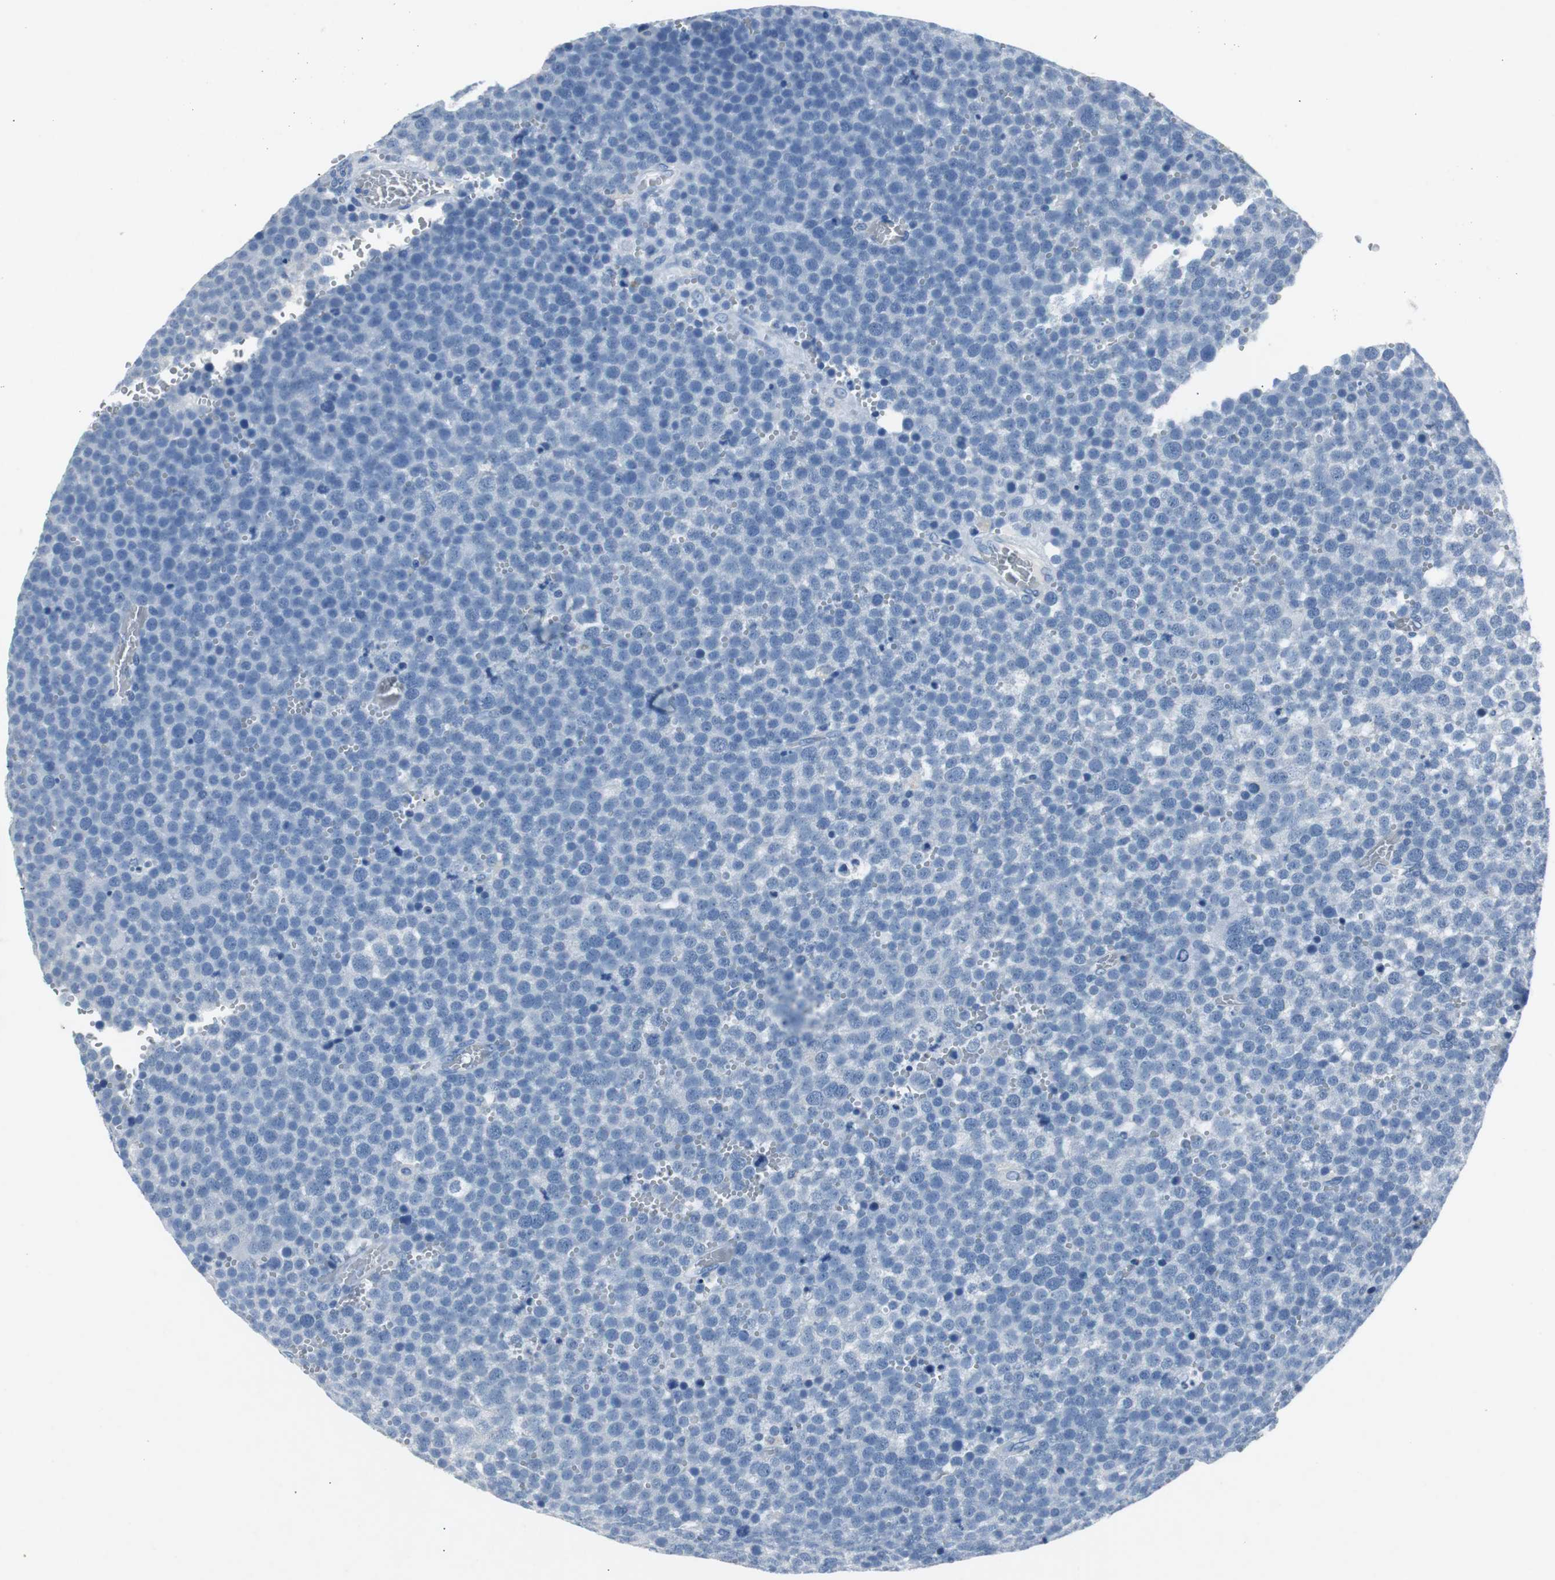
{"staining": {"intensity": "negative", "quantity": "none", "location": "none"}, "tissue": "testis cancer", "cell_type": "Tumor cells", "image_type": "cancer", "snomed": [{"axis": "morphology", "description": "Seminoma, NOS"}, {"axis": "topography", "description": "Testis"}], "caption": "Immunohistochemical staining of human seminoma (testis) reveals no significant staining in tumor cells.", "gene": "LRP2", "patient": {"sex": "male", "age": 71}}